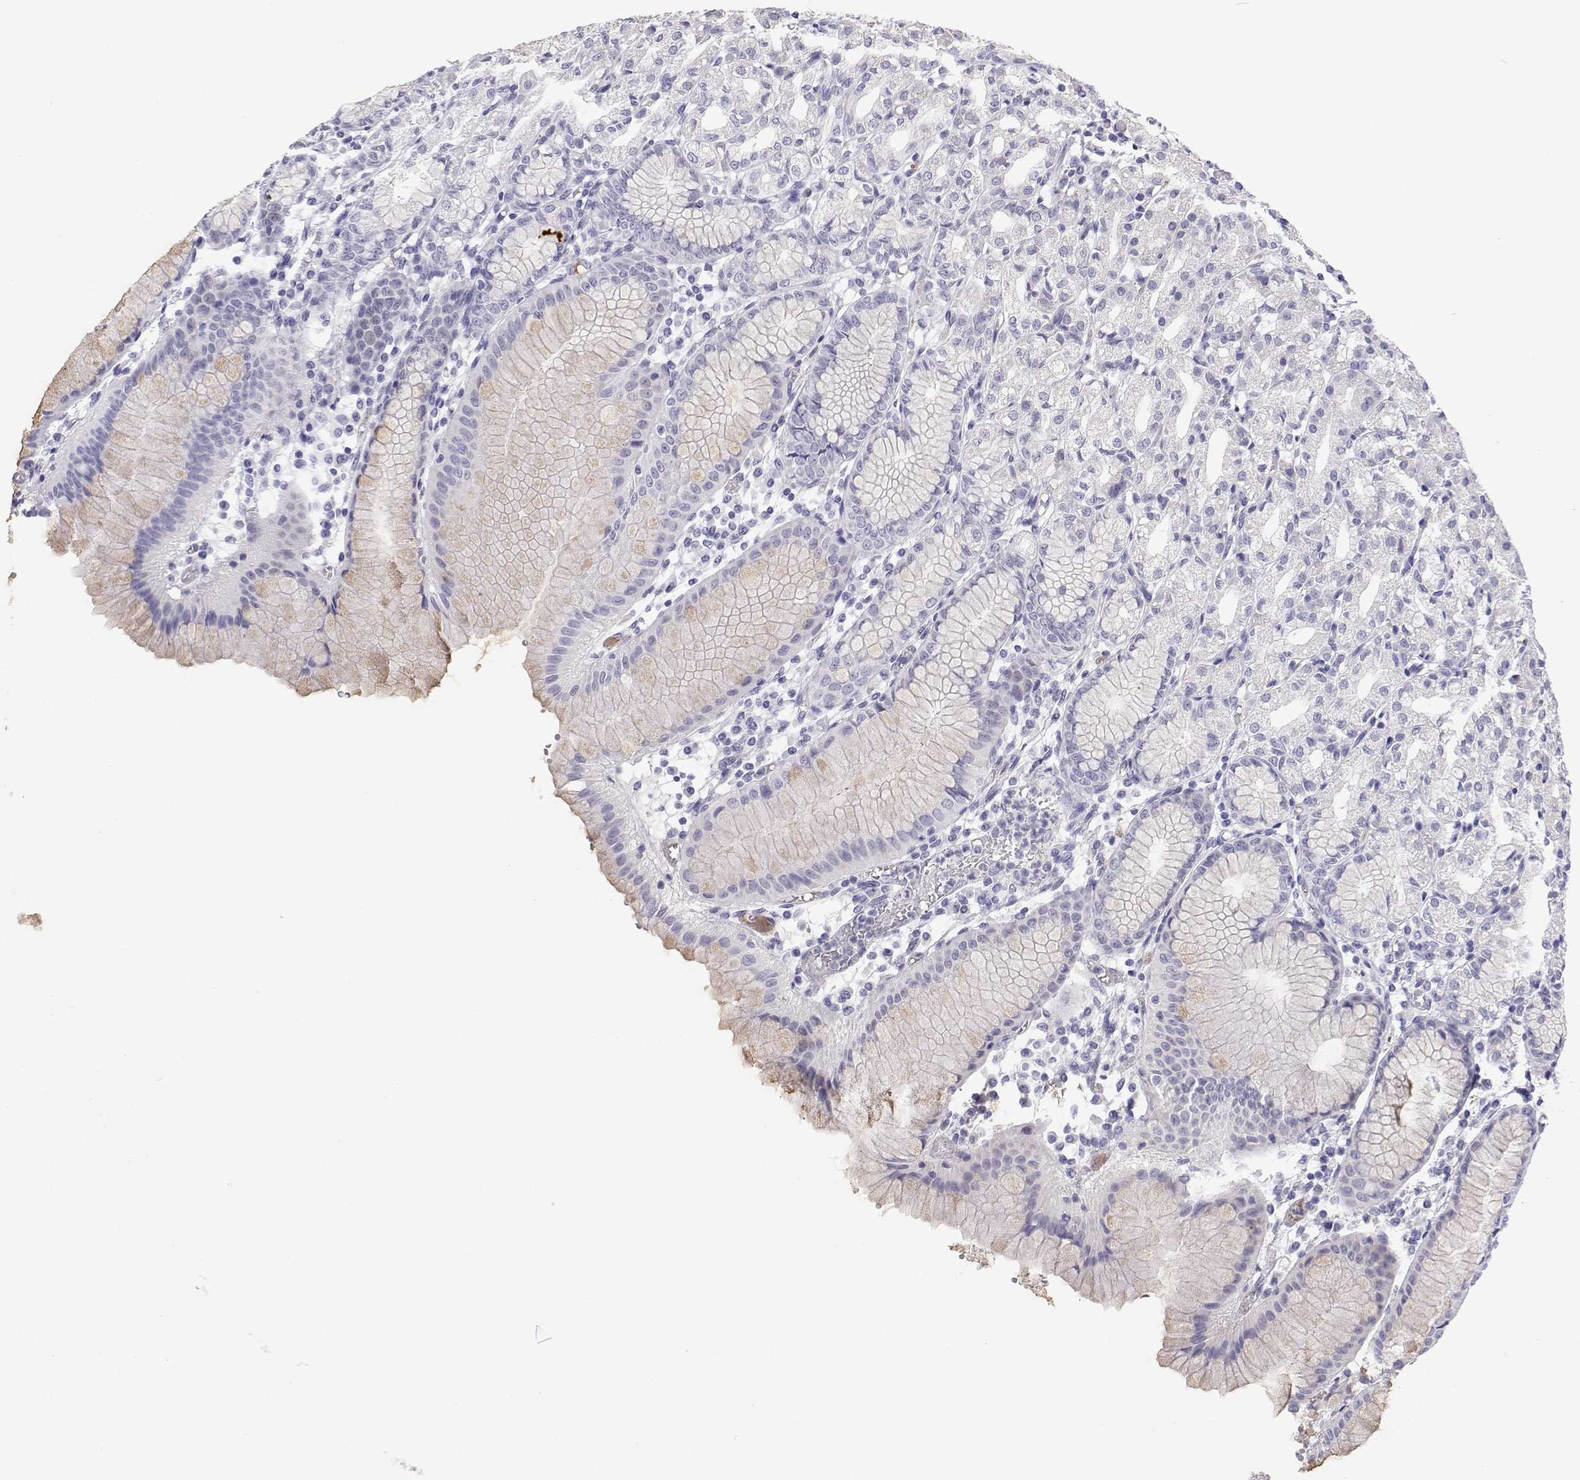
{"staining": {"intensity": "negative", "quantity": "none", "location": "none"}, "tissue": "stomach", "cell_type": "Glandular cells", "image_type": "normal", "snomed": [{"axis": "morphology", "description": "Normal tissue, NOS"}, {"axis": "topography", "description": "Stomach"}], "caption": "Glandular cells show no significant positivity in unremarkable stomach. (IHC, brightfield microscopy, high magnification).", "gene": "ANKRD65", "patient": {"sex": "female", "age": 57}}